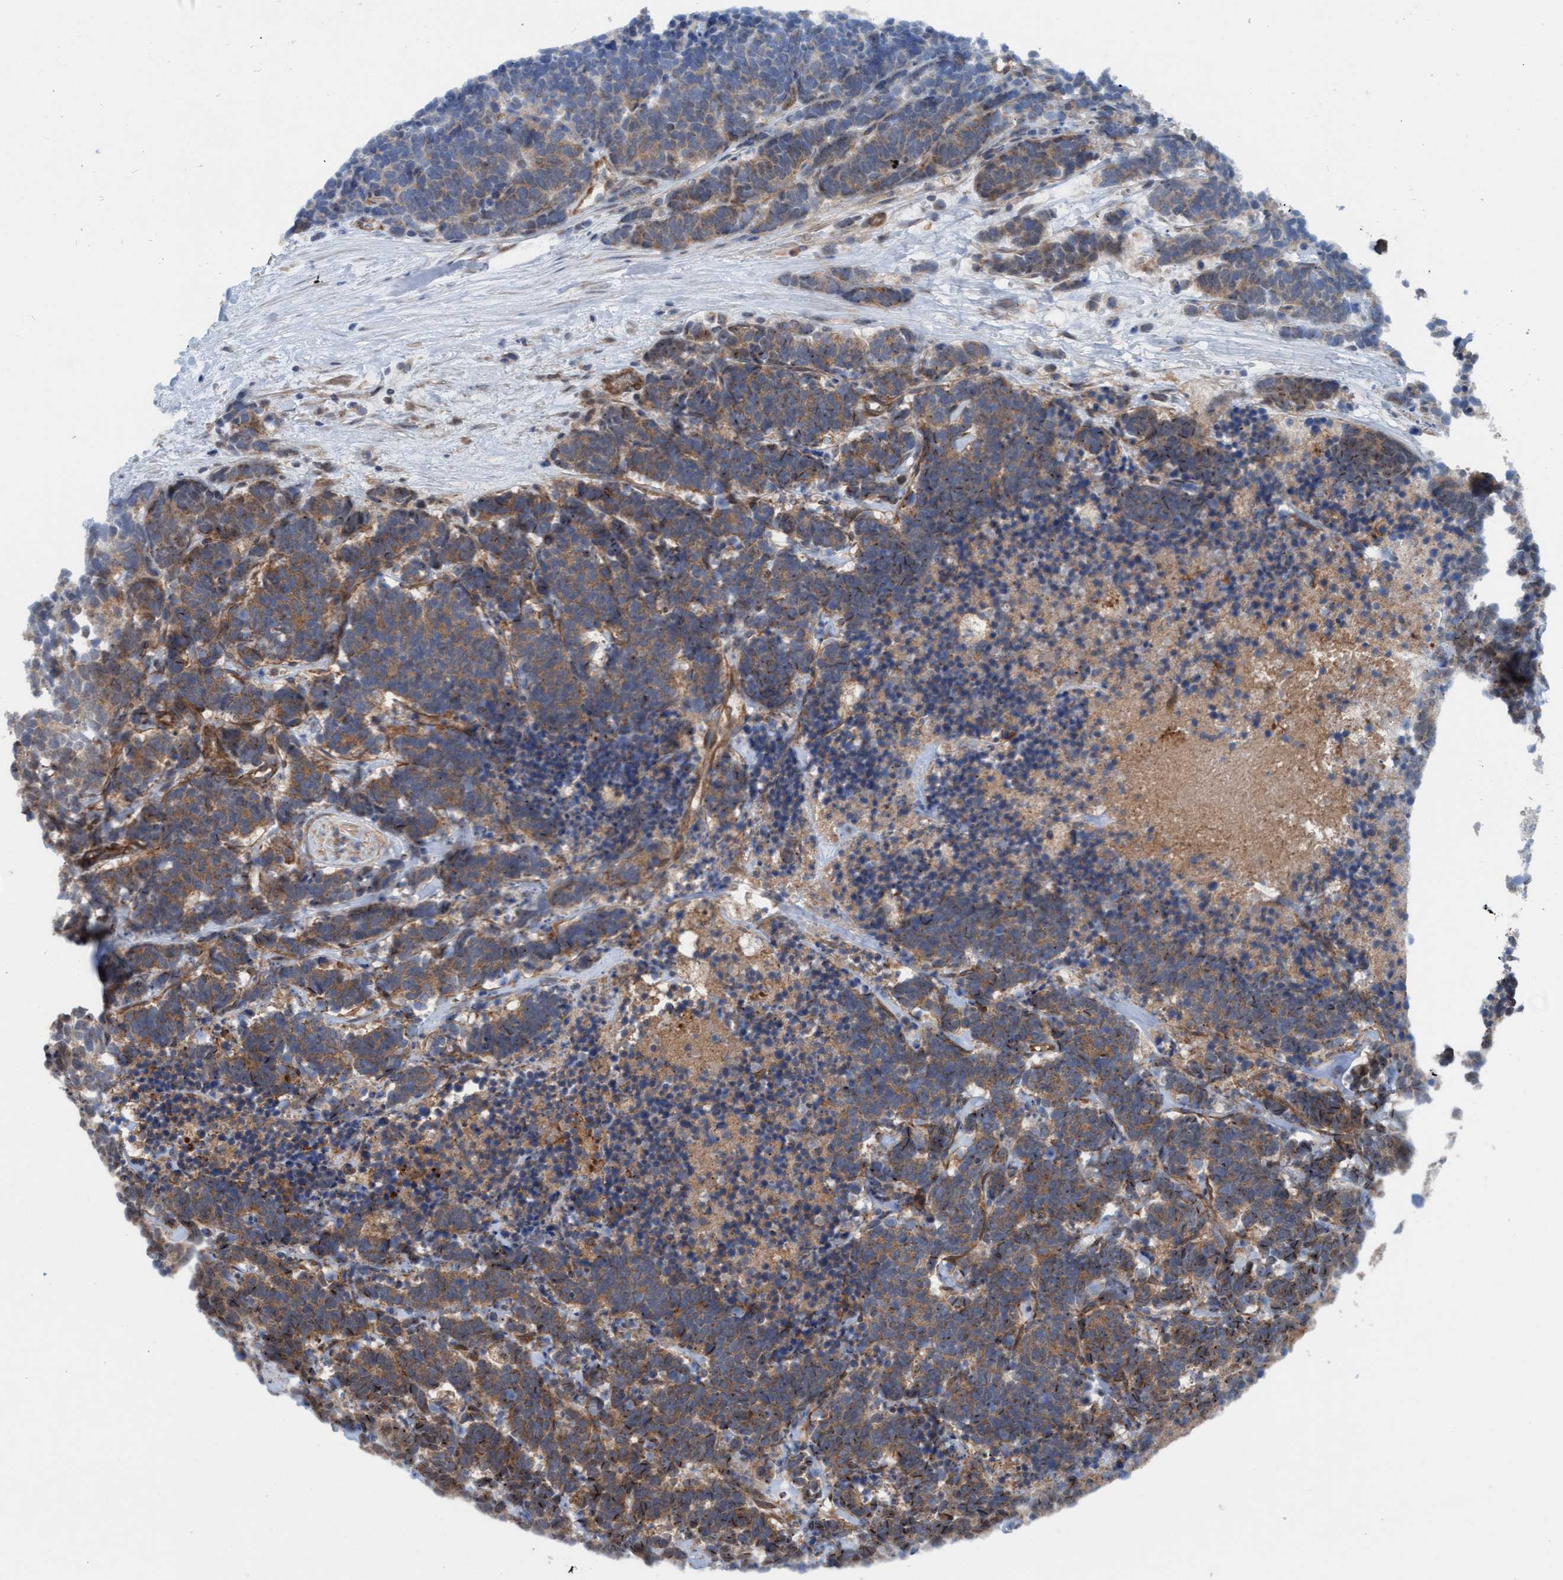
{"staining": {"intensity": "moderate", "quantity": ">75%", "location": "cytoplasmic/membranous"}, "tissue": "carcinoid", "cell_type": "Tumor cells", "image_type": "cancer", "snomed": [{"axis": "morphology", "description": "Carcinoma, NOS"}, {"axis": "morphology", "description": "Carcinoid, malignant, NOS"}, {"axis": "topography", "description": "Urinary bladder"}], "caption": "A high-resolution photomicrograph shows immunohistochemistry (IHC) staining of carcinoma, which displays moderate cytoplasmic/membranous expression in approximately >75% of tumor cells.", "gene": "ERAL1", "patient": {"sex": "male", "age": 57}}